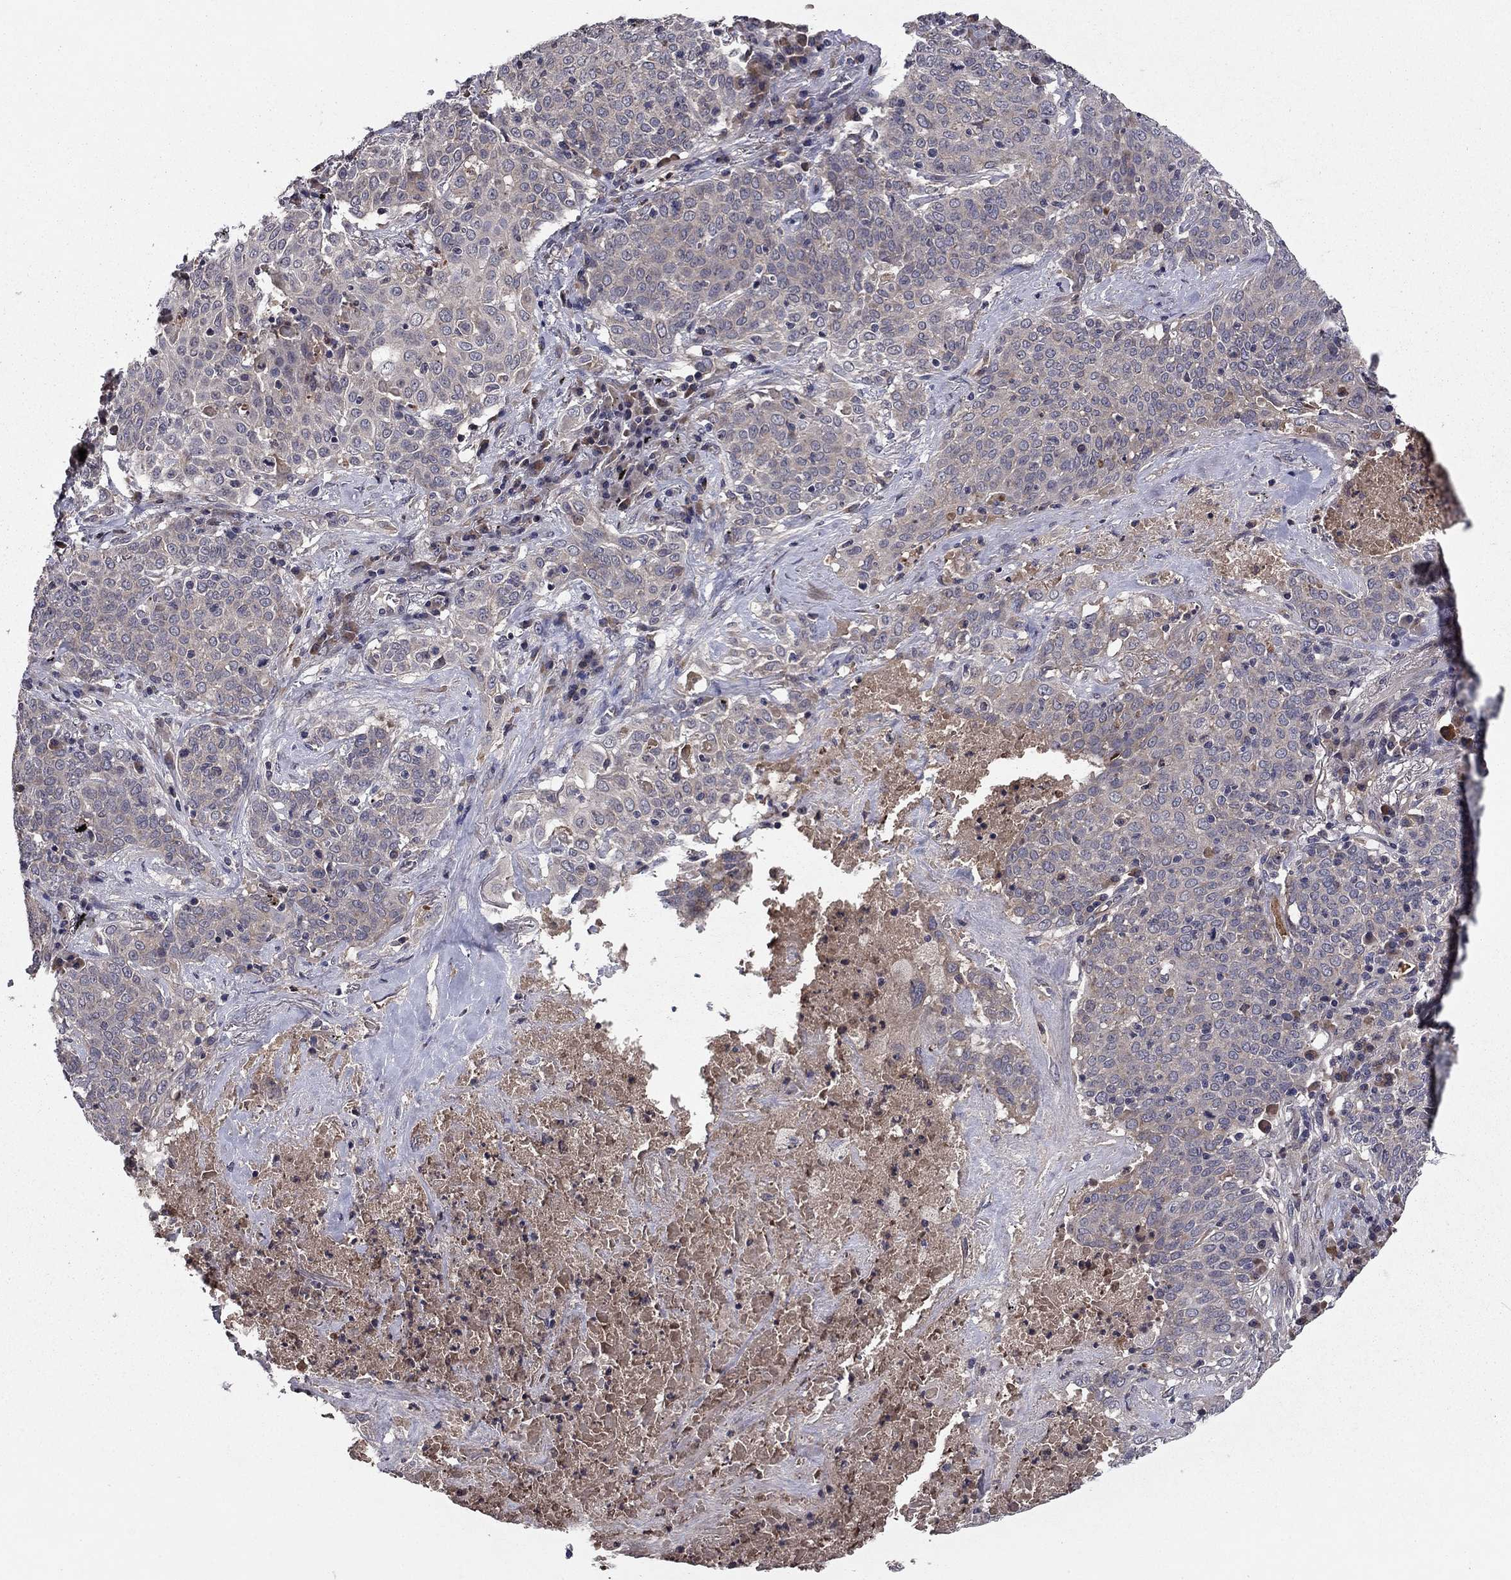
{"staining": {"intensity": "negative", "quantity": "none", "location": "none"}, "tissue": "lung cancer", "cell_type": "Tumor cells", "image_type": "cancer", "snomed": [{"axis": "morphology", "description": "Squamous cell carcinoma, NOS"}, {"axis": "topography", "description": "Lung"}], "caption": "High magnification brightfield microscopy of lung cancer (squamous cell carcinoma) stained with DAB (3,3'-diaminobenzidine) (brown) and counterstained with hematoxylin (blue): tumor cells show no significant positivity.", "gene": "PROS1", "patient": {"sex": "male", "age": 82}}